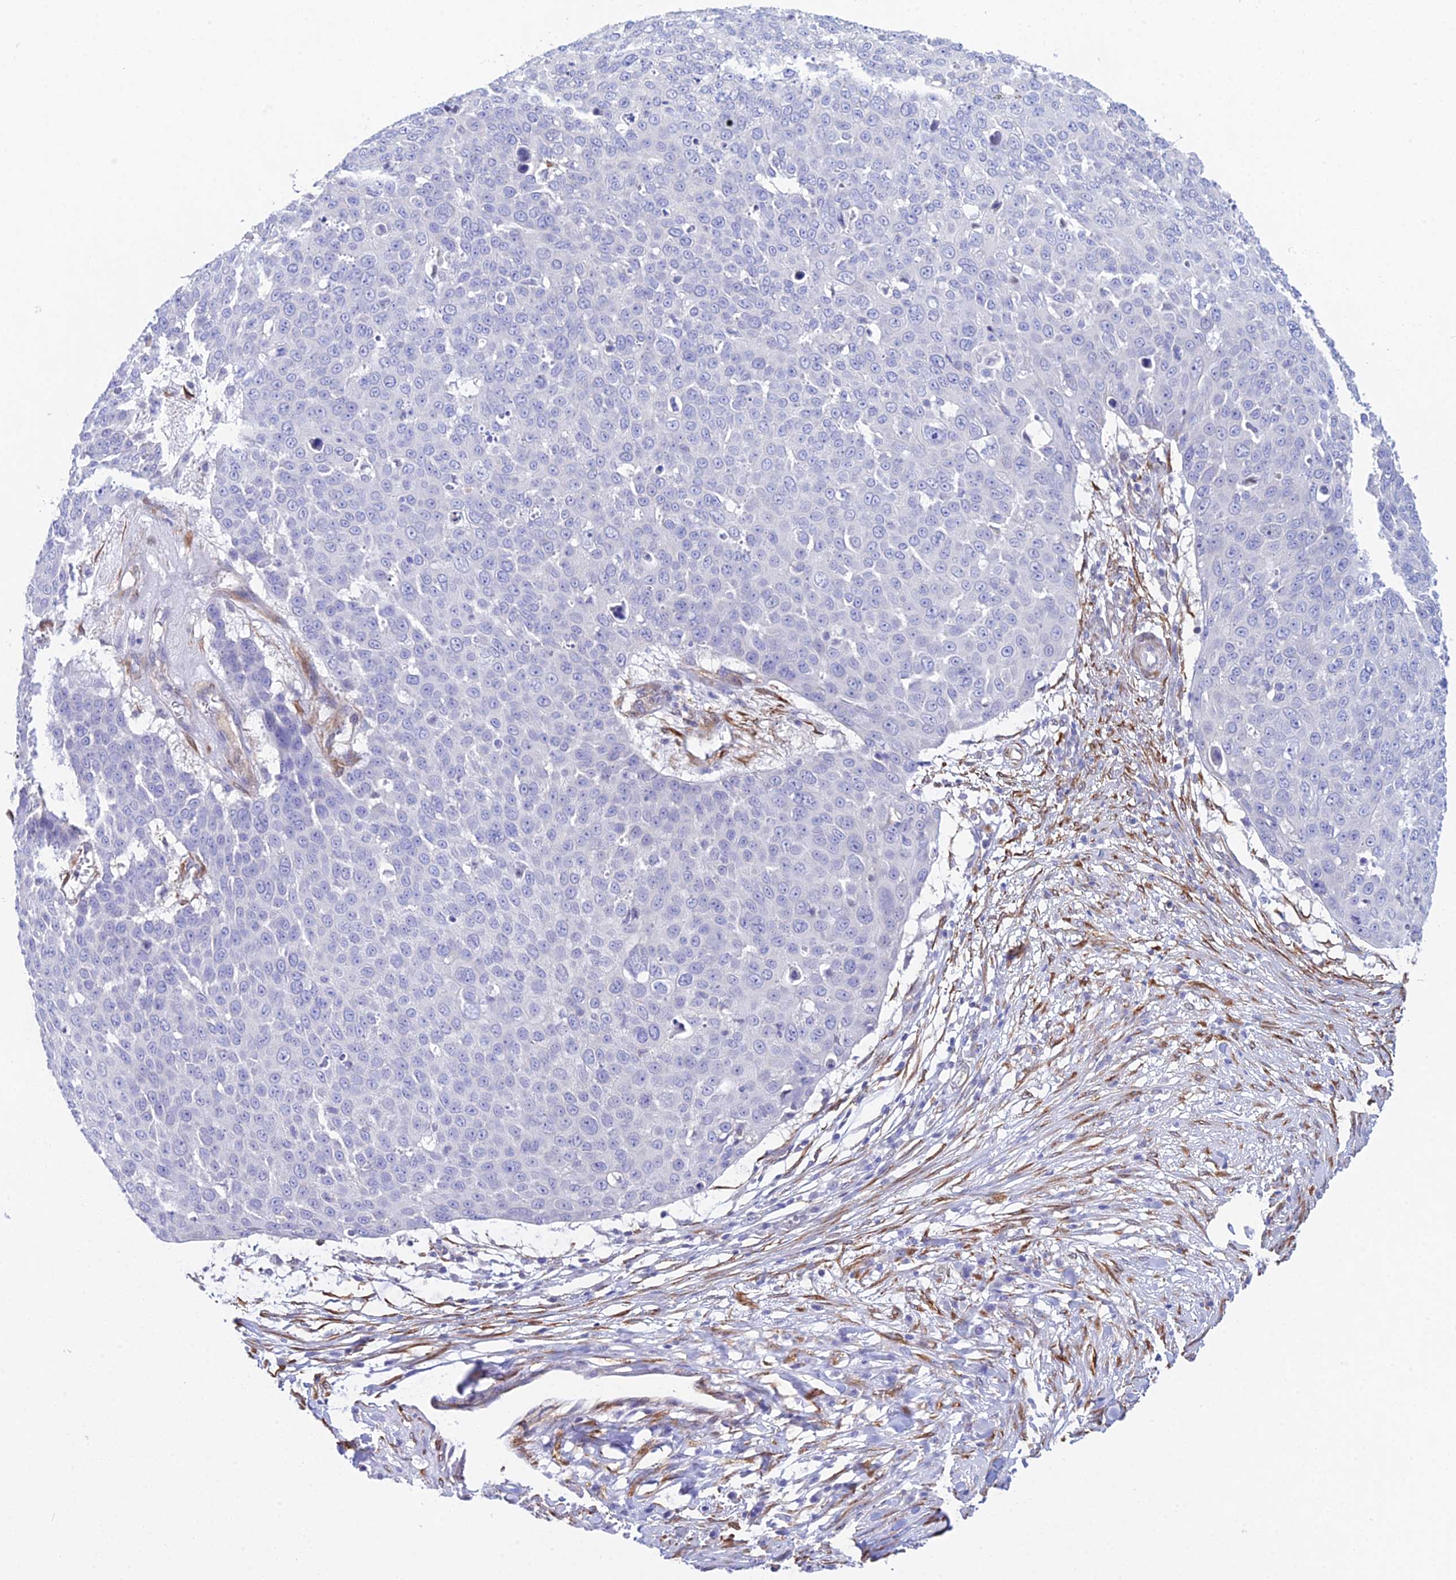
{"staining": {"intensity": "negative", "quantity": "none", "location": "none"}, "tissue": "skin cancer", "cell_type": "Tumor cells", "image_type": "cancer", "snomed": [{"axis": "morphology", "description": "Squamous cell carcinoma, NOS"}, {"axis": "topography", "description": "Skin"}], "caption": "This is an IHC histopathology image of human skin cancer (squamous cell carcinoma). There is no expression in tumor cells.", "gene": "MXRA7", "patient": {"sex": "male", "age": 71}}